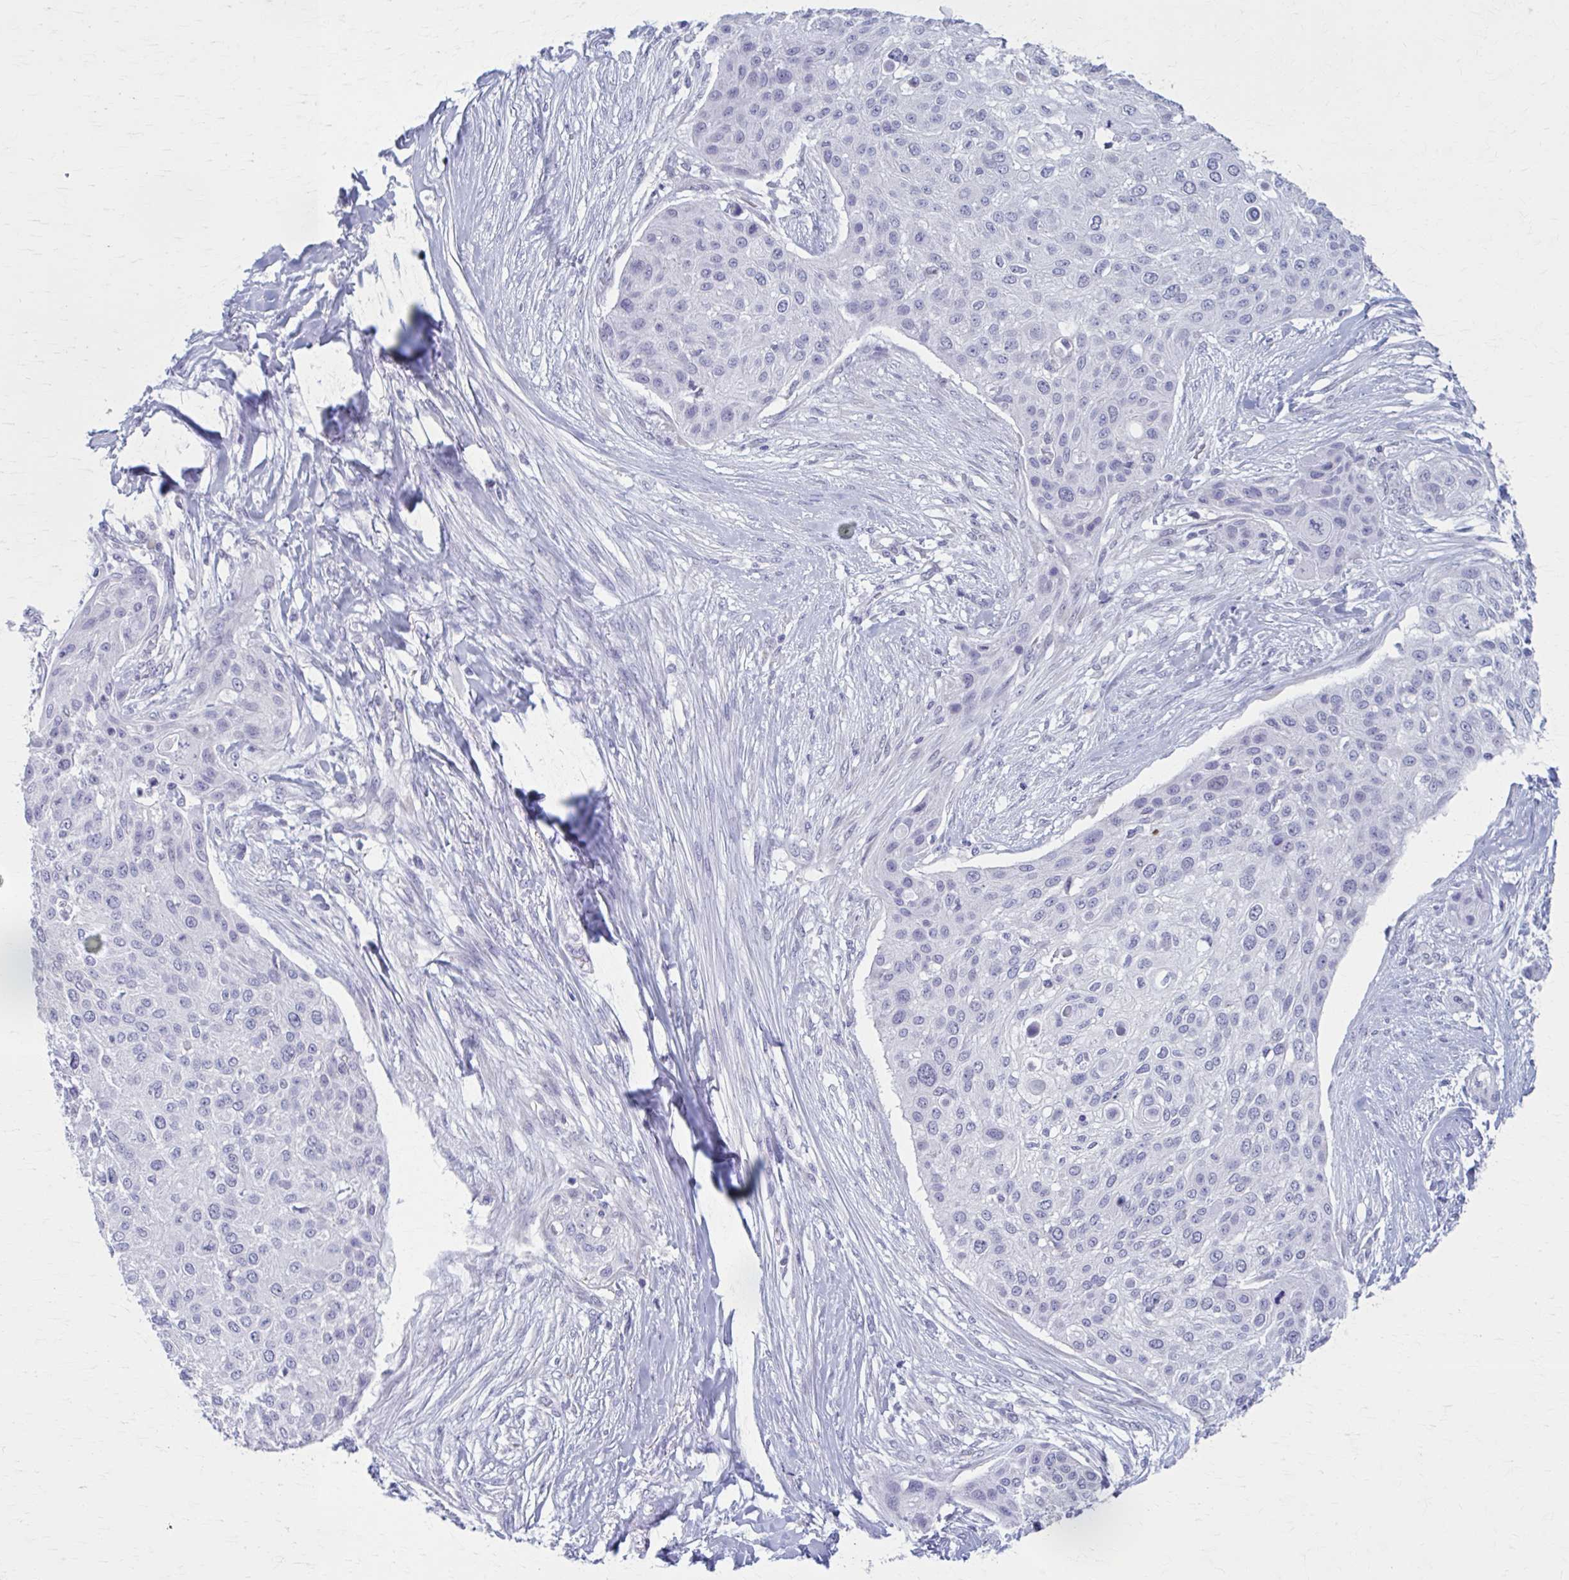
{"staining": {"intensity": "negative", "quantity": "none", "location": "none"}, "tissue": "skin cancer", "cell_type": "Tumor cells", "image_type": "cancer", "snomed": [{"axis": "morphology", "description": "Squamous cell carcinoma, NOS"}, {"axis": "topography", "description": "Skin"}], "caption": "Micrograph shows no protein staining in tumor cells of skin squamous cell carcinoma tissue. Brightfield microscopy of immunohistochemistry stained with DAB (3,3'-diaminobenzidine) (brown) and hematoxylin (blue), captured at high magnification.", "gene": "CCDC105", "patient": {"sex": "female", "age": 87}}